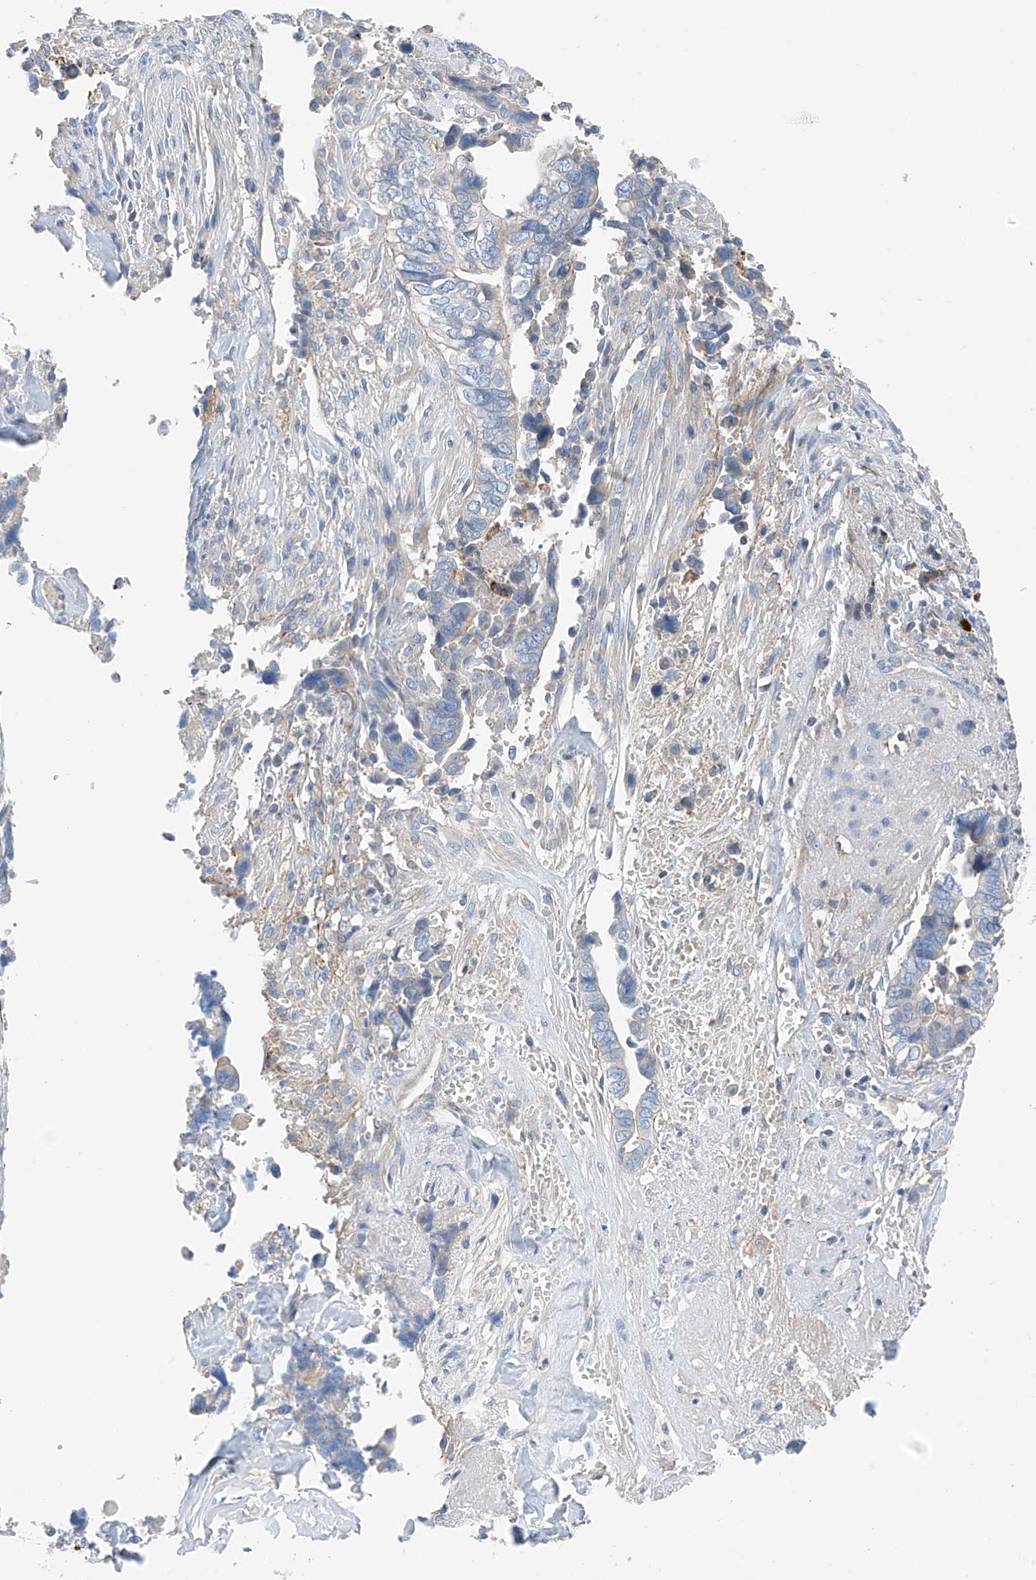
{"staining": {"intensity": "negative", "quantity": "none", "location": "none"}, "tissue": "liver cancer", "cell_type": "Tumor cells", "image_type": "cancer", "snomed": [{"axis": "morphology", "description": "Cholangiocarcinoma"}, {"axis": "topography", "description": "Liver"}], "caption": "Immunohistochemical staining of human liver cancer shows no significant staining in tumor cells. The staining is performed using DAB (3,3'-diaminobenzidine) brown chromogen with nuclei counter-stained in using hematoxylin.", "gene": "NALCN", "patient": {"sex": "female", "age": 79}}